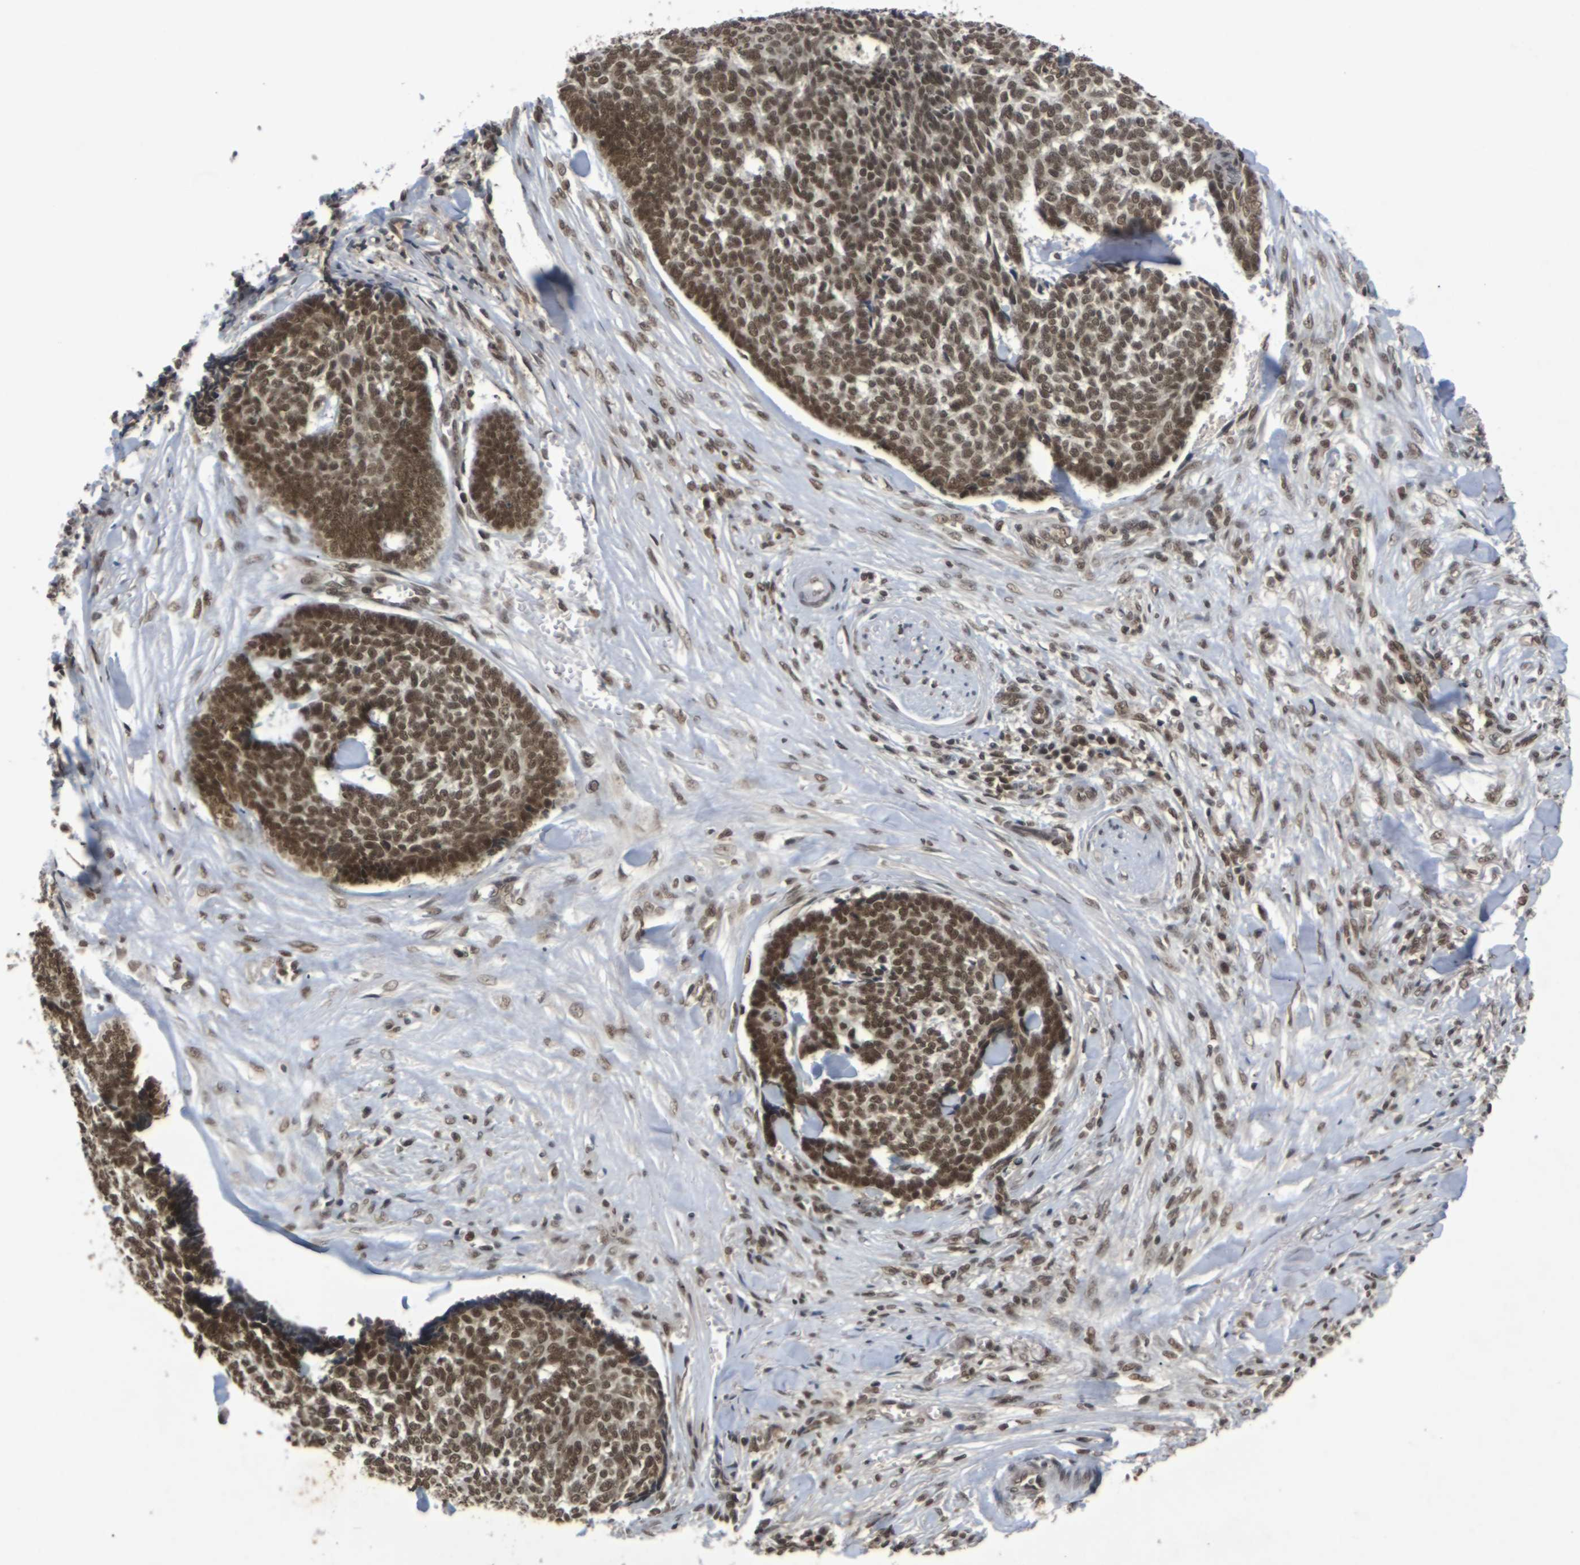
{"staining": {"intensity": "strong", "quantity": ">75%", "location": "nuclear"}, "tissue": "skin cancer", "cell_type": "Tumor cells", "image_type": "cancer", "snomed": [{"axis": "morphology", "description": "Basal cell carcinoma"}, {"axis": "topography", "description": "Skin"}], "caption": "DAB immunohistochemical staining of skin cancer (basal cell carcinoma) reveals strong nuclear protein expression in approximately >75% of tumor cells.", "gene": "NELFA", "patient": {"sex": "male", "age": 84}}